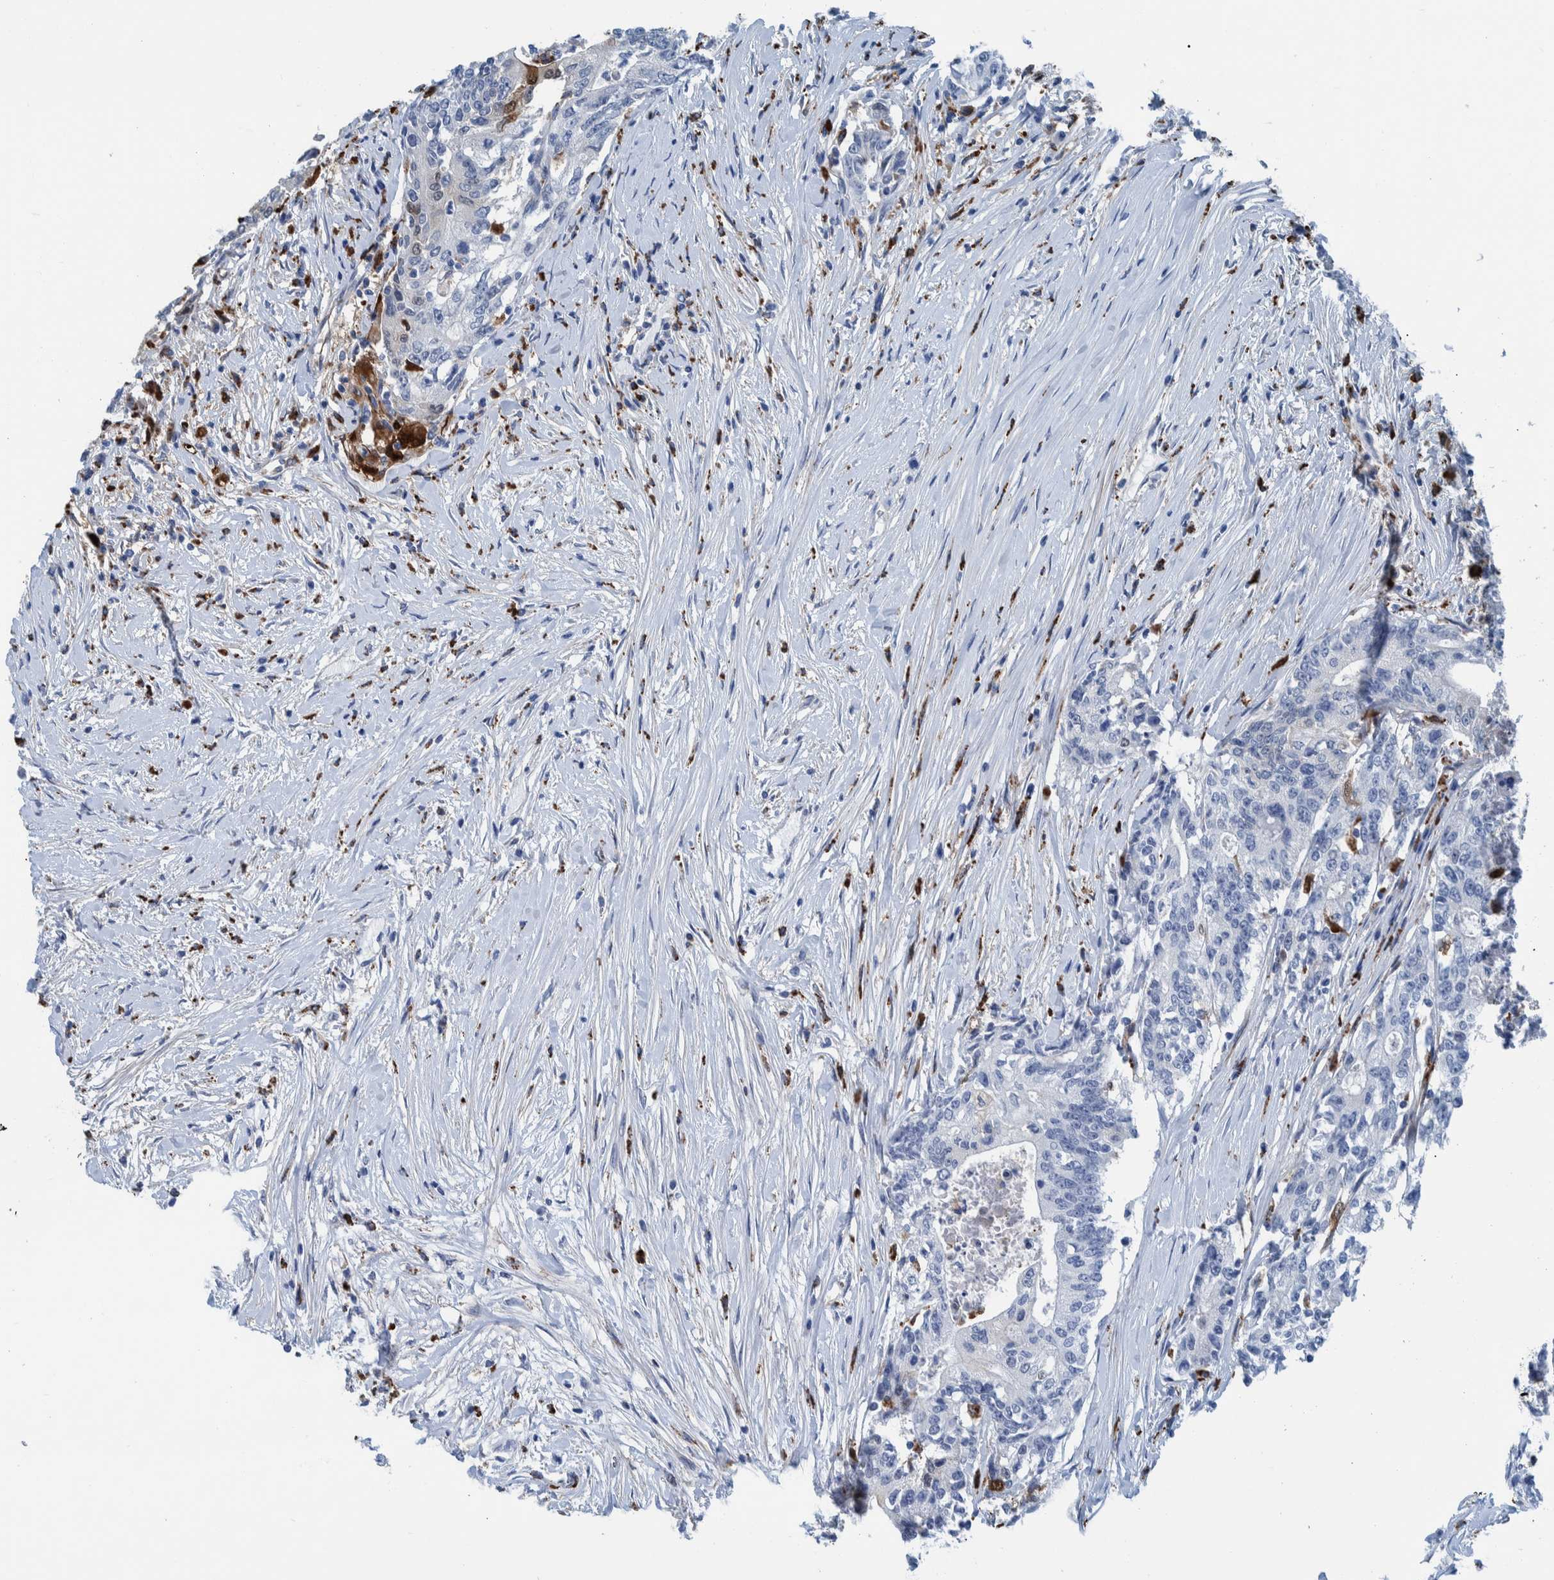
{"staining": {"intensity": "negative", "quantity": "none", "location": "none"}, "tissue": "colorectal cancer", "cell_type": "Tumor cells", "image_type": "cancer", "snomed": [{"axis": "morphology", "description": "Adenocarcinoma, NOS"}, {"axis": "topography", "description": "Colon"}], "caption": "Immunohistochemistry of human adenocarcinoma (colorectal) demonstrates no positivity in tumor cells.", "gene": "IDO1", "patient": {"sex": "female", "age": 77}}